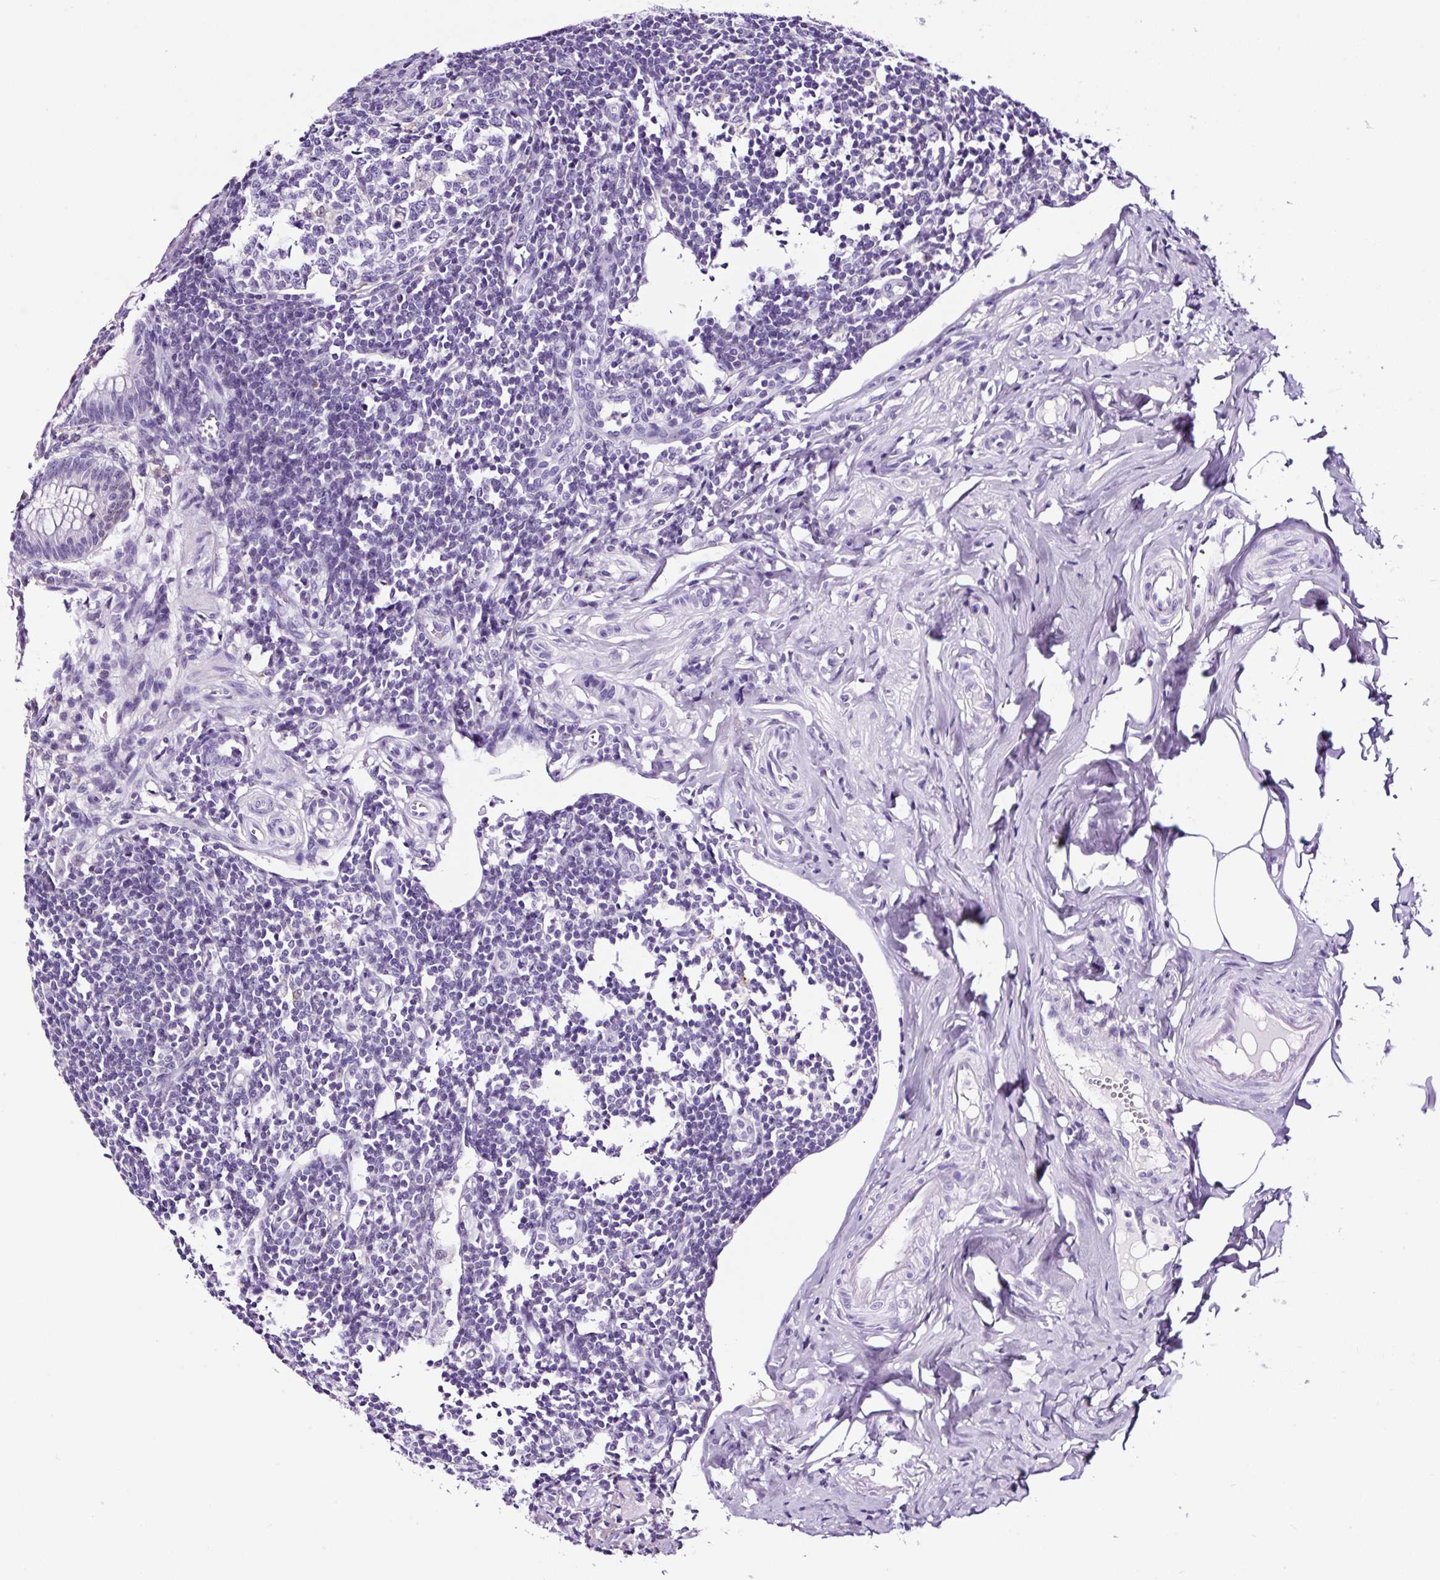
{"staining": {"intensity": "negative", "quantity": "none", "location": "none"}, "tissue": "appendix", "cell_type": "Glandular cells", "image_type": "normal", "snomed": [{"axis": "morphology", "description": "Normal tissue, NOS"}, {"axis": "topography", "description": "Appendix"}], "caption": "Human appendix stained for a protein using IHC shows no positivity in glandular cells.", "gene": "TAFA3", "patient": {"sex": "female", "age": 33}}